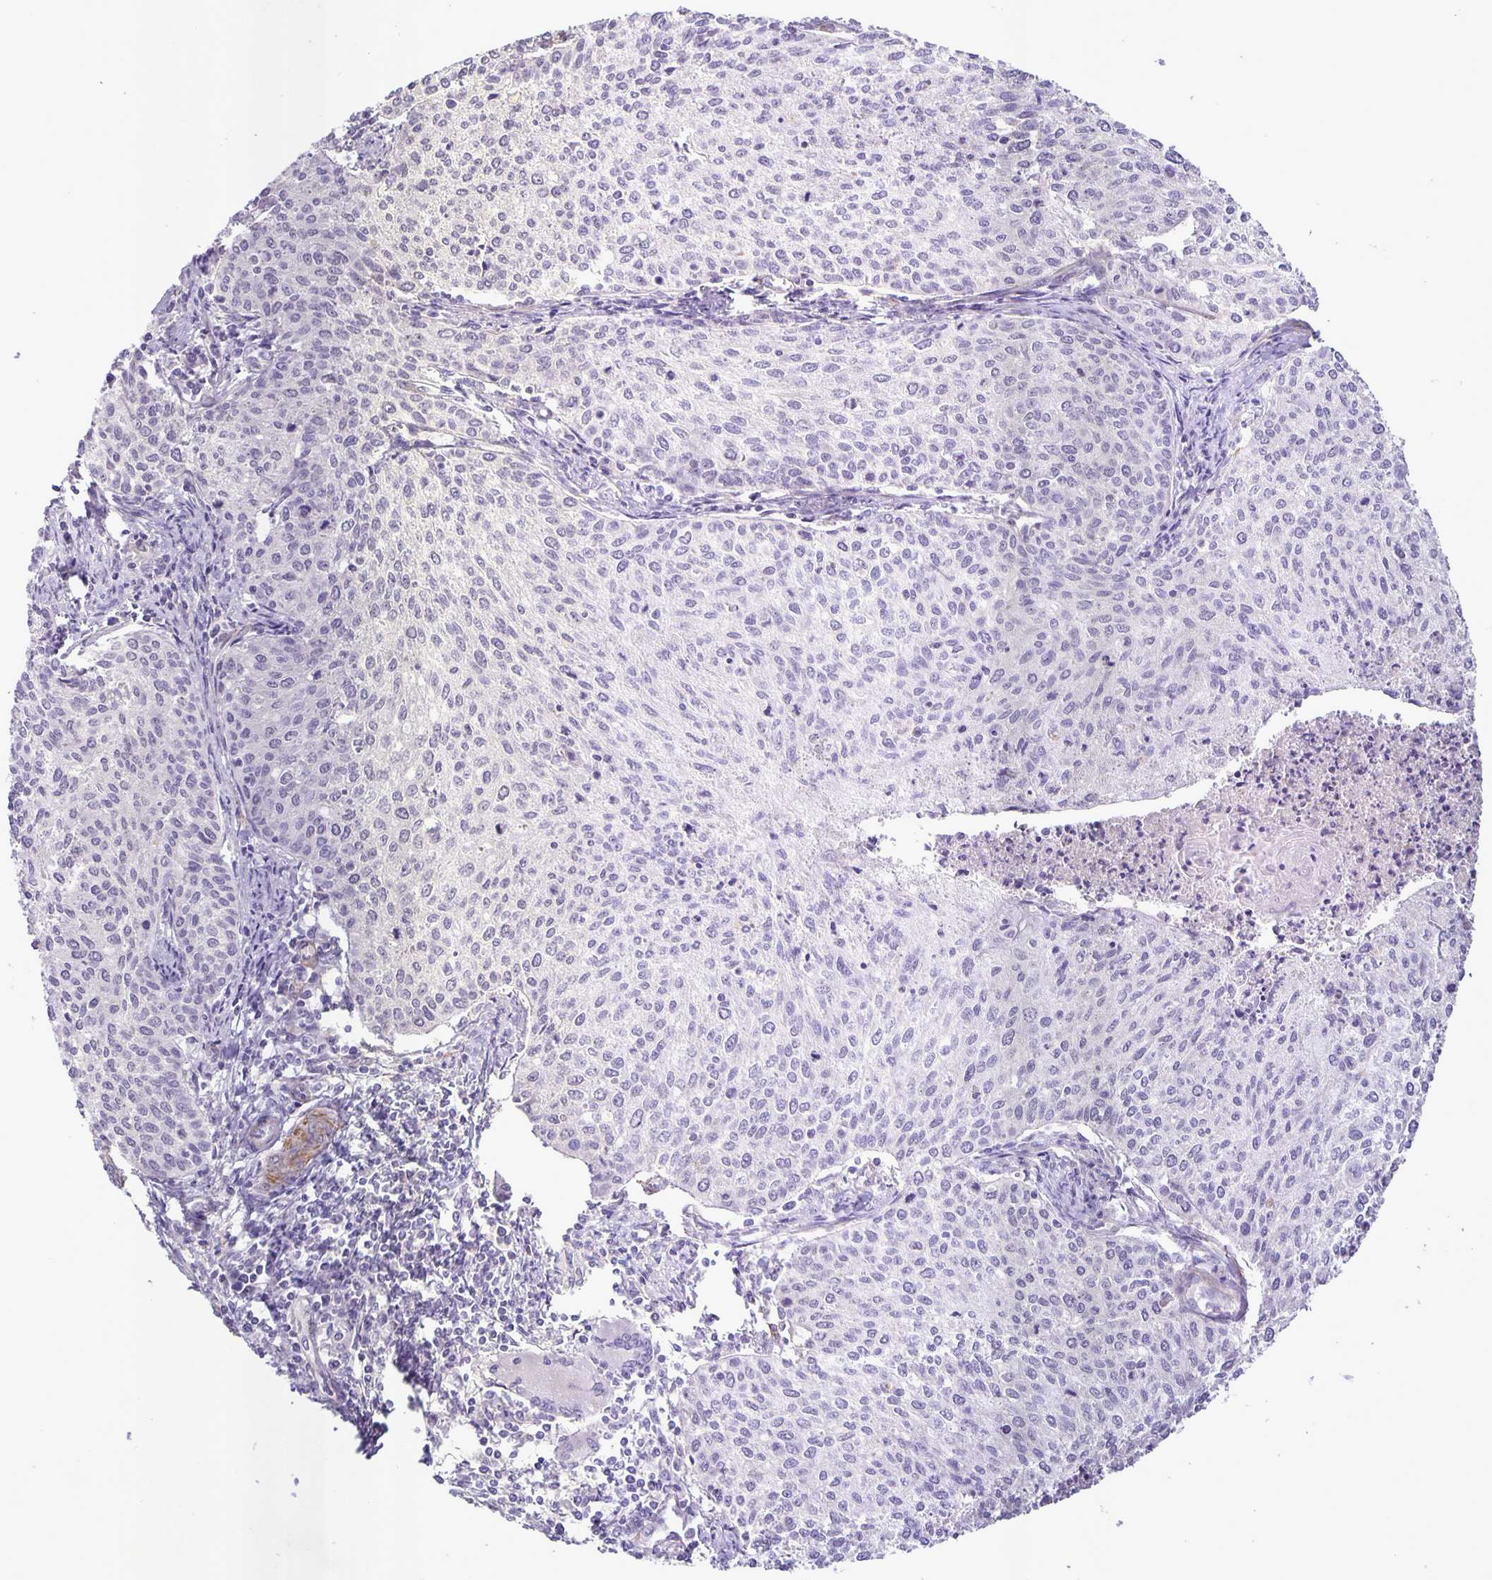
{"staining": {"intensity": "negative", "quantity": "none", "location": "none"}, "tissue": "cervical cancer", "cell_type": "Tumor cells", "image_type": "cancer", "snomed": [{"axis": "morphology", "description": "Squamous cell carcinoma, NOS"}, {"axis": "topography", "description": "Cervix"}], "caption": "Tumor cells show no significant protein positivity in cervical cancer.", "gene": "SRCIN1", "patient": {"sex": "female", "age": 38}}